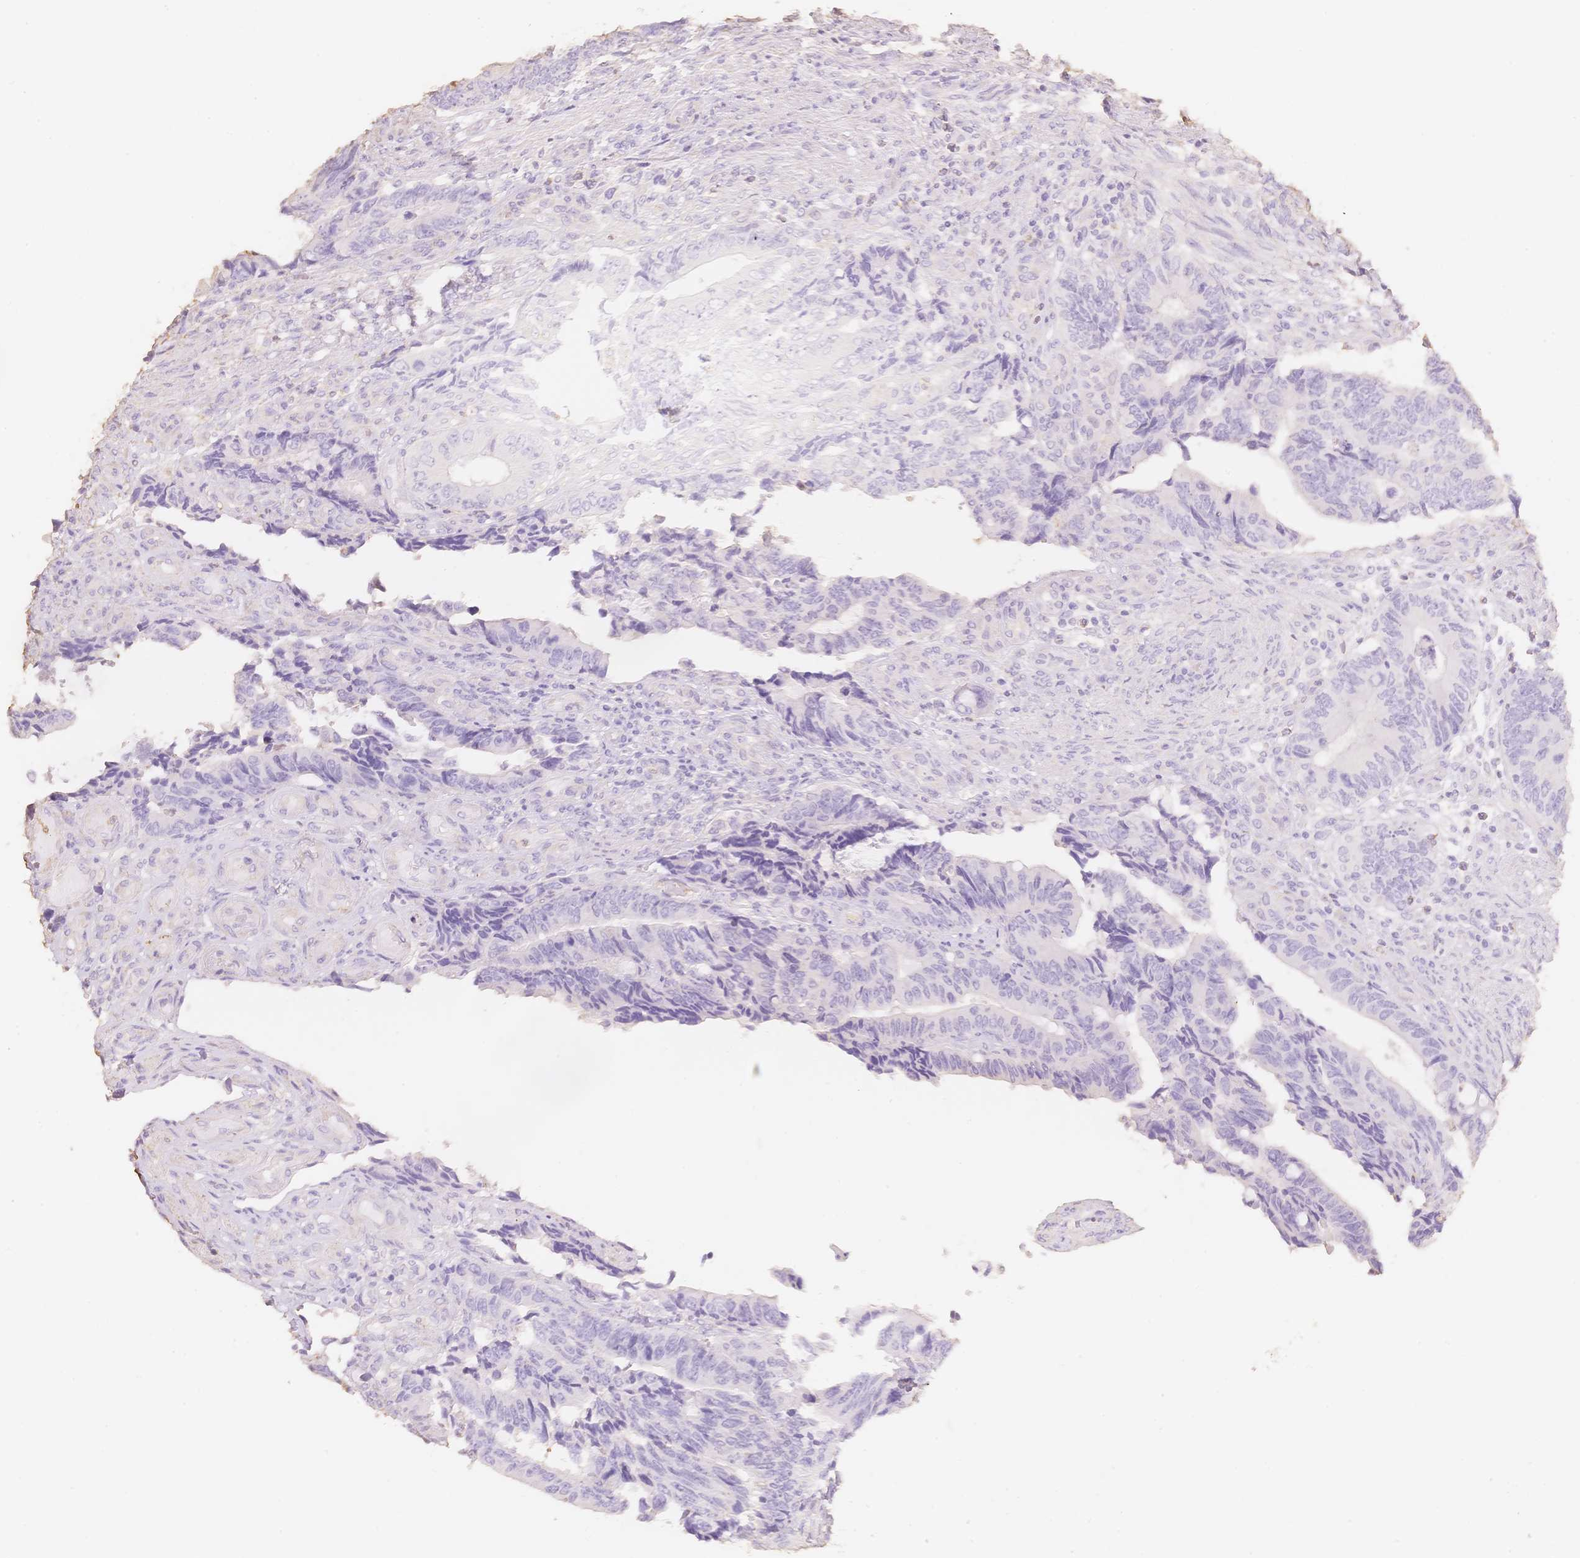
{"staining": {"intensity": "negative", "quantity": "none", "location": "none"}, "tissue": "colorectal cancer", "cell_type": "Tumor cells", "image_type": "cancer", "snomed": [{"axis": "morphology", "description": "Adenocarcinoma, NOS"}, {"axis": "topography", "description": "Colon"}], "caption": "Immunohistochemistry (IHC) of colorectal cancer (adenocarcinoma) displays no positivity in tumor cells. (Immunohistochemistry, brightfield microscopy, high magnification).", "gene": "MBOAT7", "patient": {"sex": "male", "age": 87}}